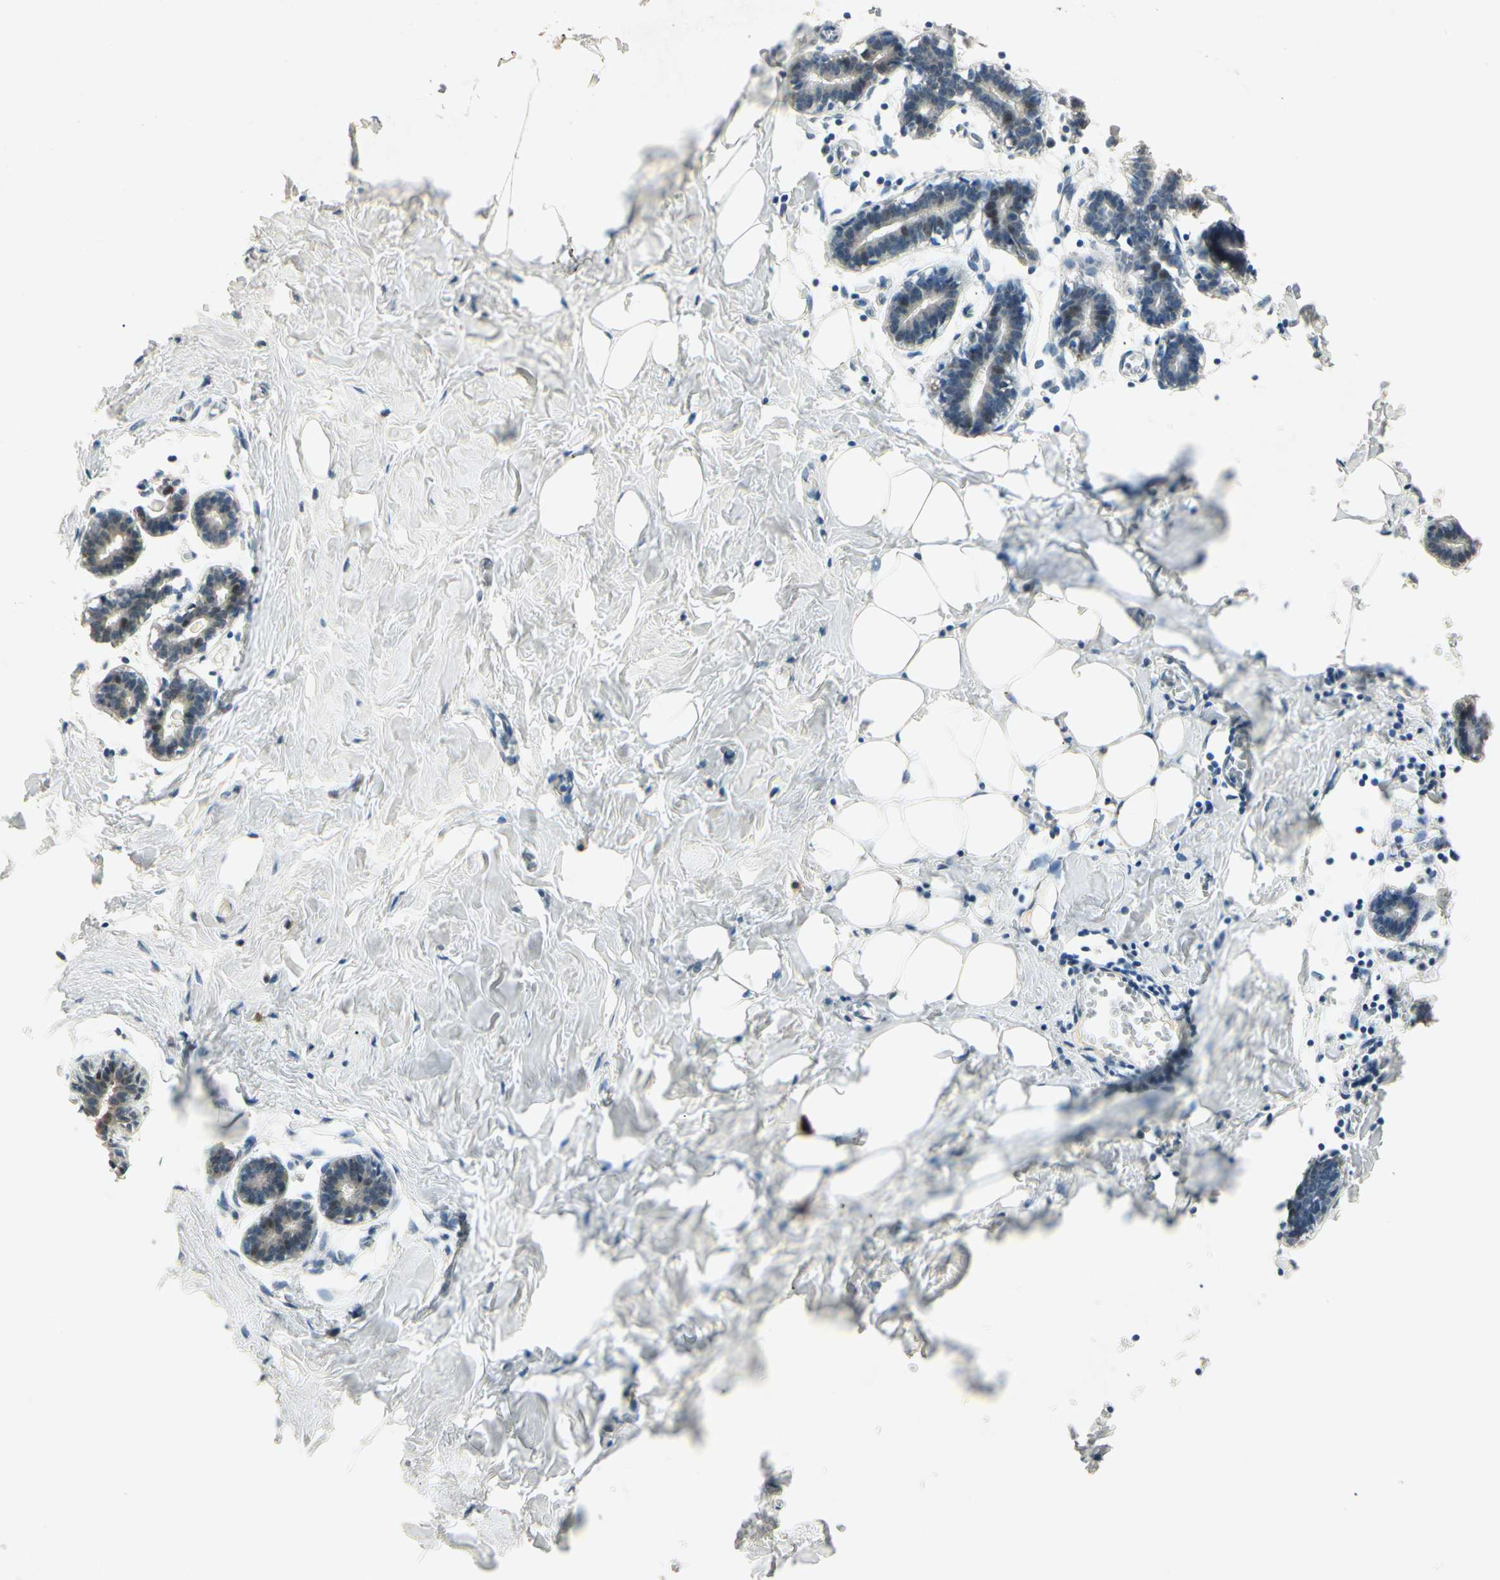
{"staining": {"intensity": "negative", "quantity": "none", "location": "none"}, "tissue": "breast", "cell_type": "Adipocytes", "image_type": "normal", "snomed": [{"axis": "morphology", "description": "Normal tissue, NOS"}, {"axis": "topography", "description": "Breast"}], "caption": "A high-resolution micrograph shows immunohistochemistry (IHC) staining of benign breast, which exhibits no significant positivity in adipocytes. The staining was performed using DAB to visualize the protein expression in brown, while the nuclei were stained in blue with hematoxylin (Magnification: 20x).", "gene": "HSPA1B", "patient": {"sex": "female", "age": 27}}